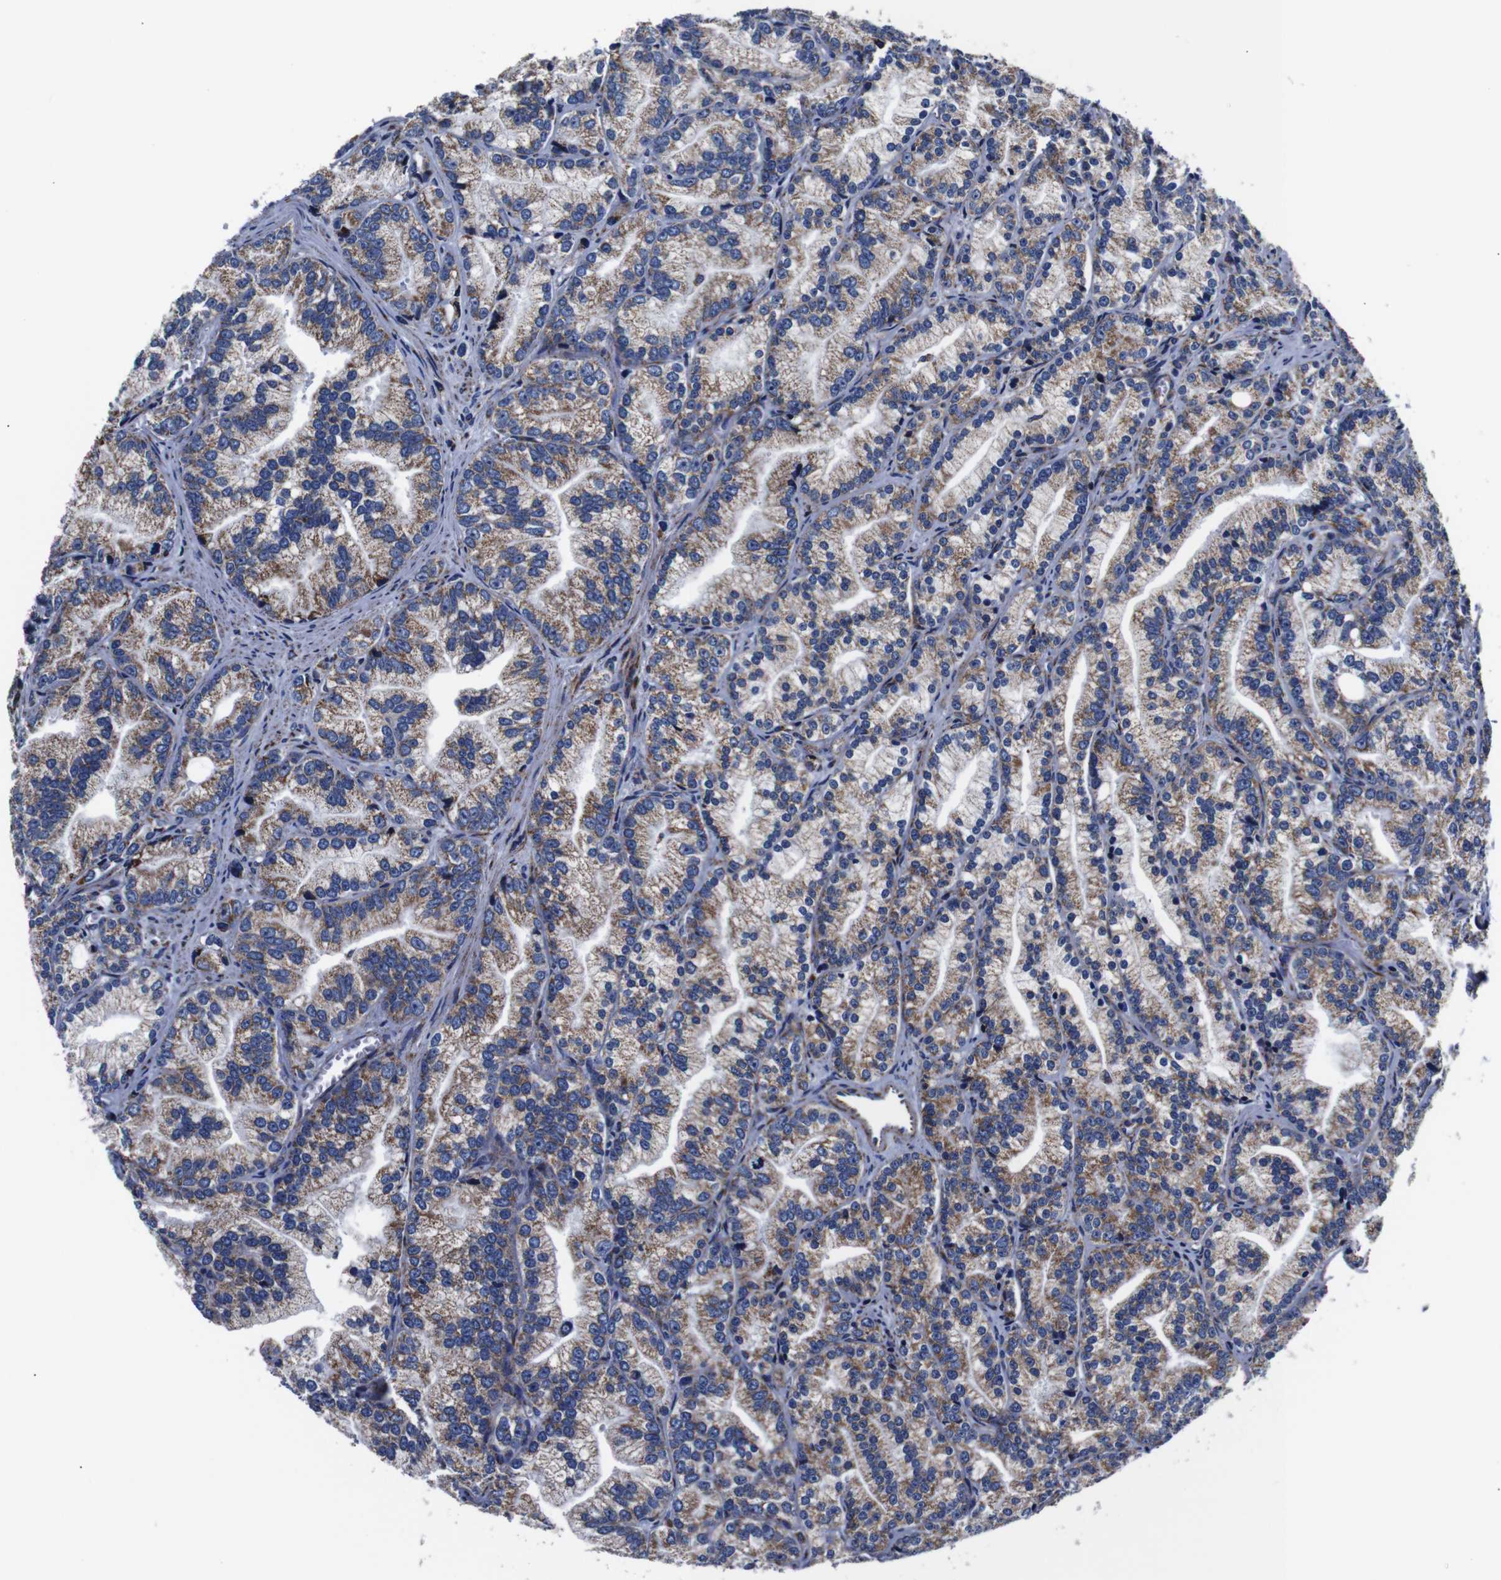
{"staining": {"intensity": "moderate", "quantity": ">75%", "location": "cytoplasmic/membranous"}, "tissue": "prostate cancer", "cell_type": "Tumor cells", "image_type": "cancer", "snomed": [{"axis": "morphology", "description": "Adenocarcinoma, Low grade"}, {"axis": "topography", "description": "Prostate"}], "caption": "Immunohistochemical staining of human prostate cancer (adenocarcinoma (low-grade)) reveals medium levels of moderate cytoplasmic/membranous staining in about >75% of tumor cells.", "gene": "FKBP9", "patient": {"sex": "male", "age": 89}}